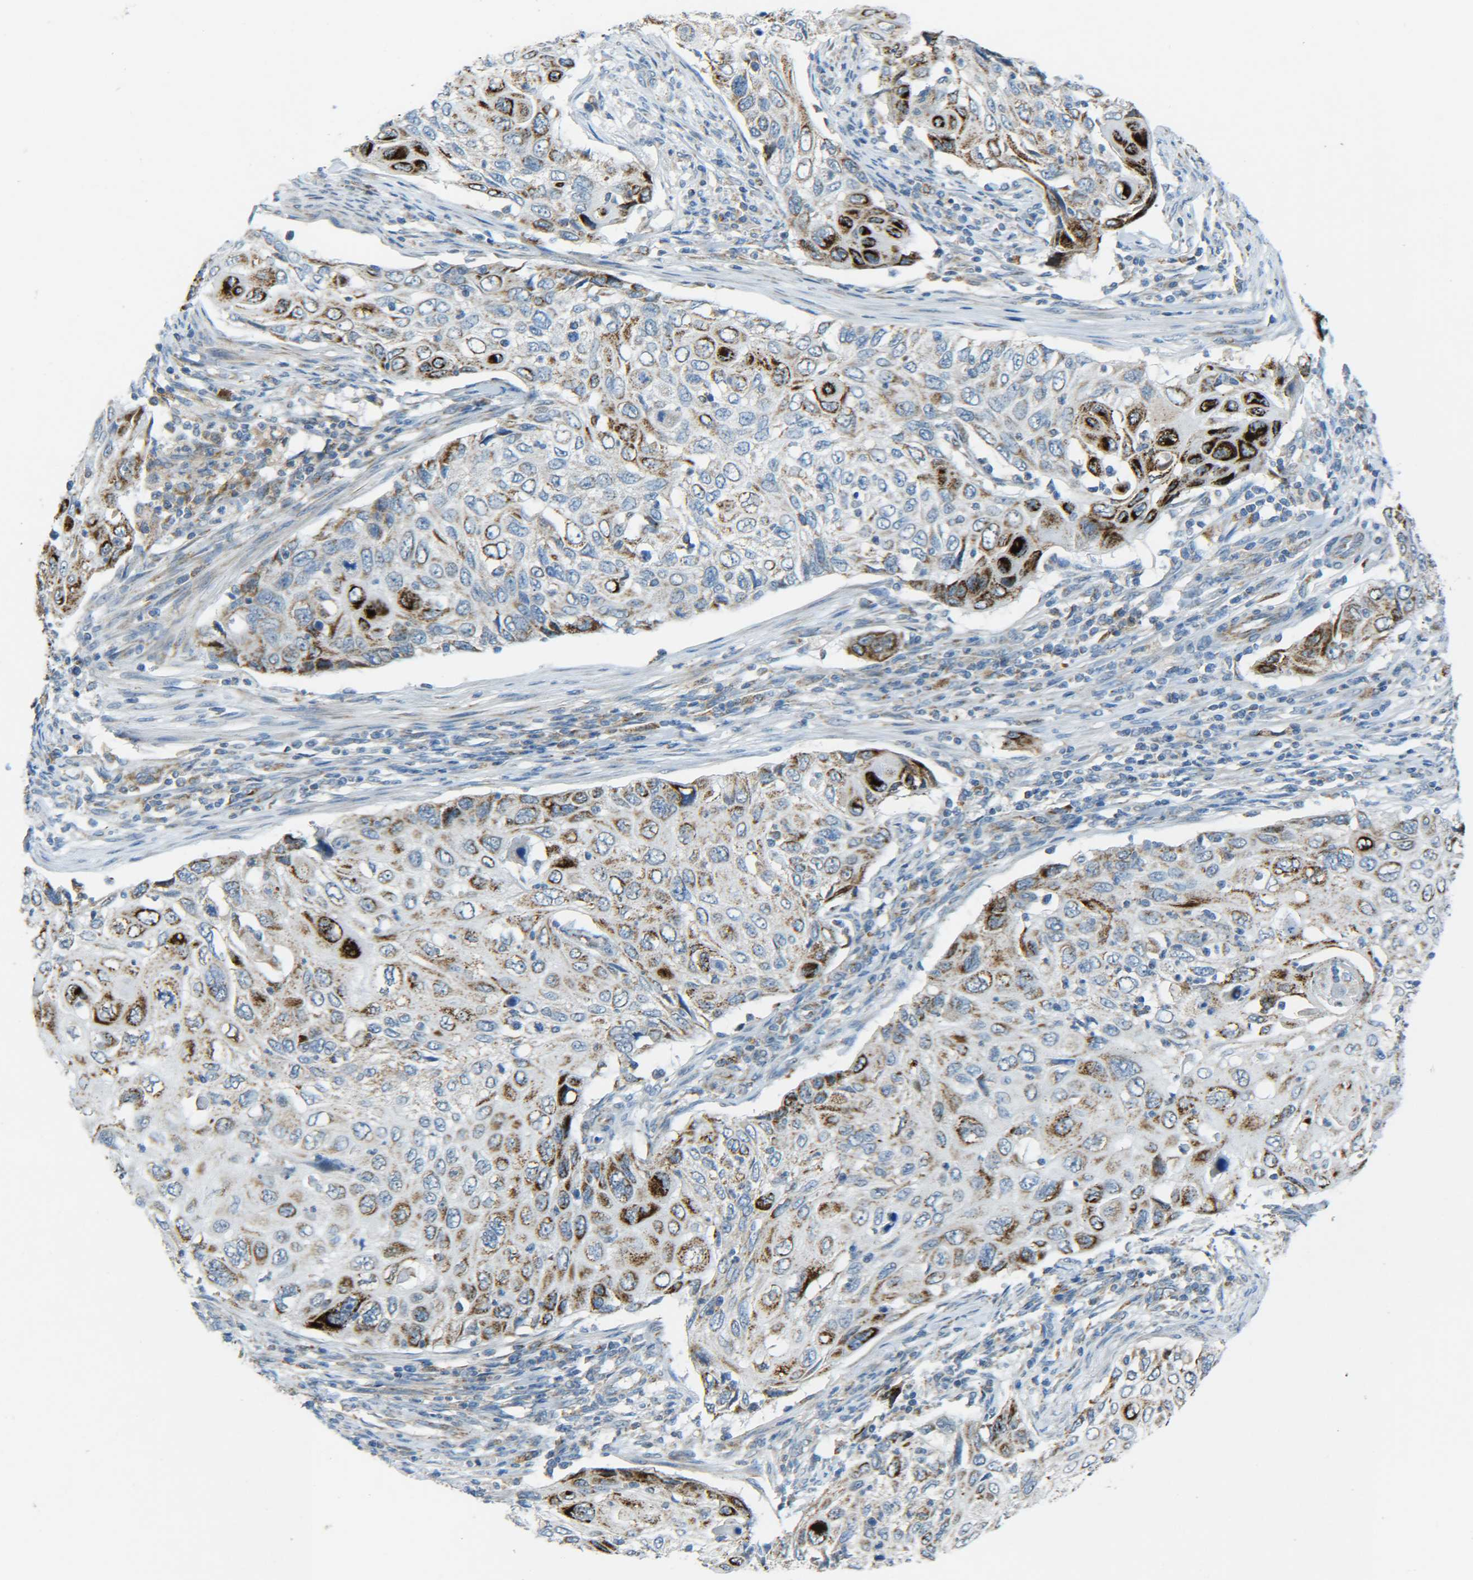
{"staining": {"intensity": "strong", "quantity": "25%-75%", "location": "cytoplasmic/membranous"}, "tissue": "cervical cancer", "cell_type": "Tumor cells", "image_type": "cancer", "snomed": [{"axis": "morphology", "description": "Squamous cell carcinoma, NOS"}, {"axis": "topography", "description": "Cervix"}], "caption": "Cervical cancer tissue reveals strong cytoplasmic/membranous expression in approximately 25%-75% of tumor cells, visualized by immunohistochemistry.", "gene": "CYB5R1", "patient": {"sex": "female", "age": 70}}